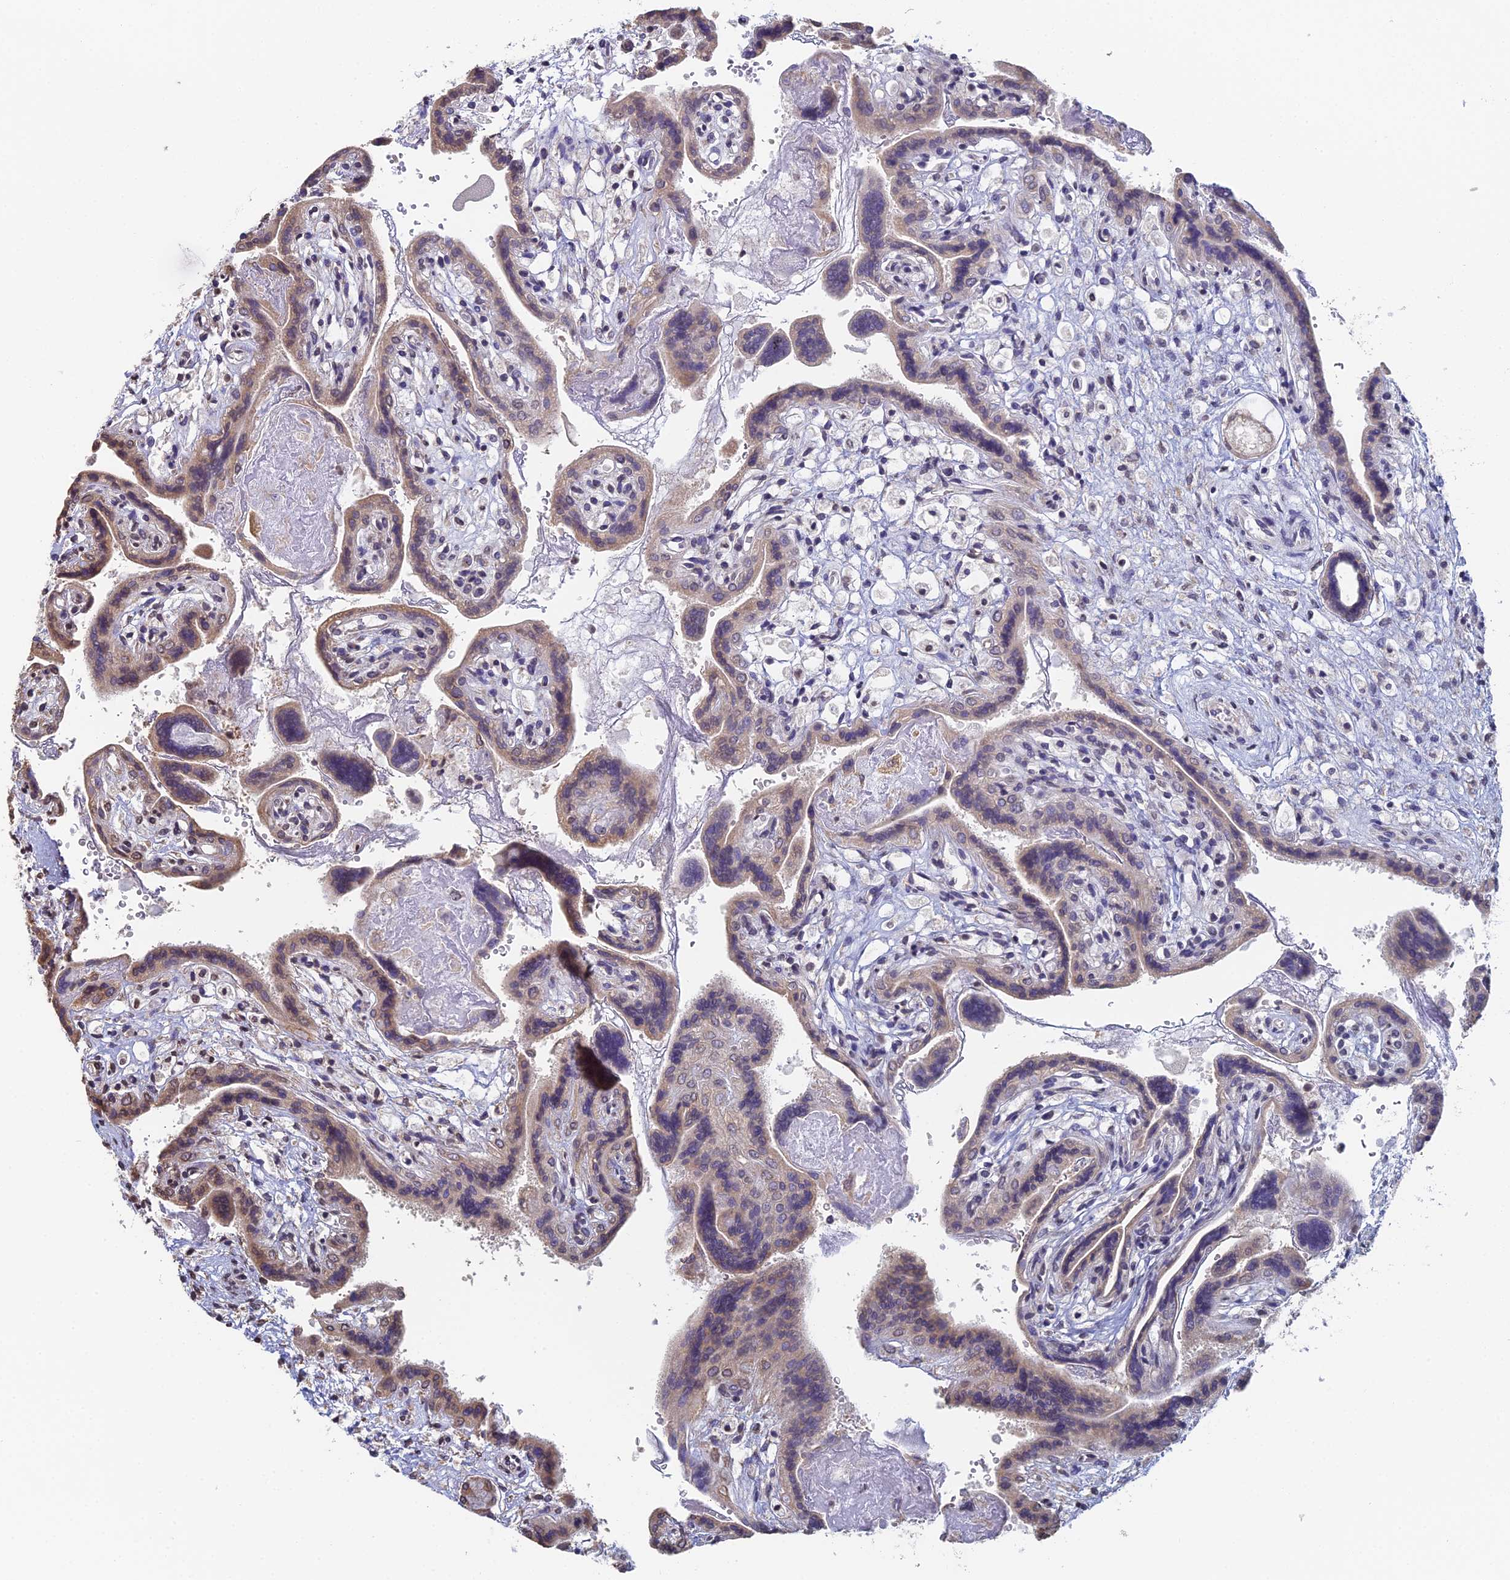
{"staining": {"intensity": "moderate", "quantity": ">75%", "location": "cytoplasmic/membranous"}, "tissue": "placenta", "cell_type": "Decidual cells", "image_type": "normal", "snomed": [{"axis": "morphology", "description": "Normal tissue, NOS"}, {"axis": "topography", "description": "Placenta"}], "caption": "Immunohistochemical staining of benign human placenta shows >75% levels of moderate cytoplasmic/membranous protein staining in about >75% of decidual cells.", "gene": "PRR22", "patient": {"sex": "female", "age": 37}}